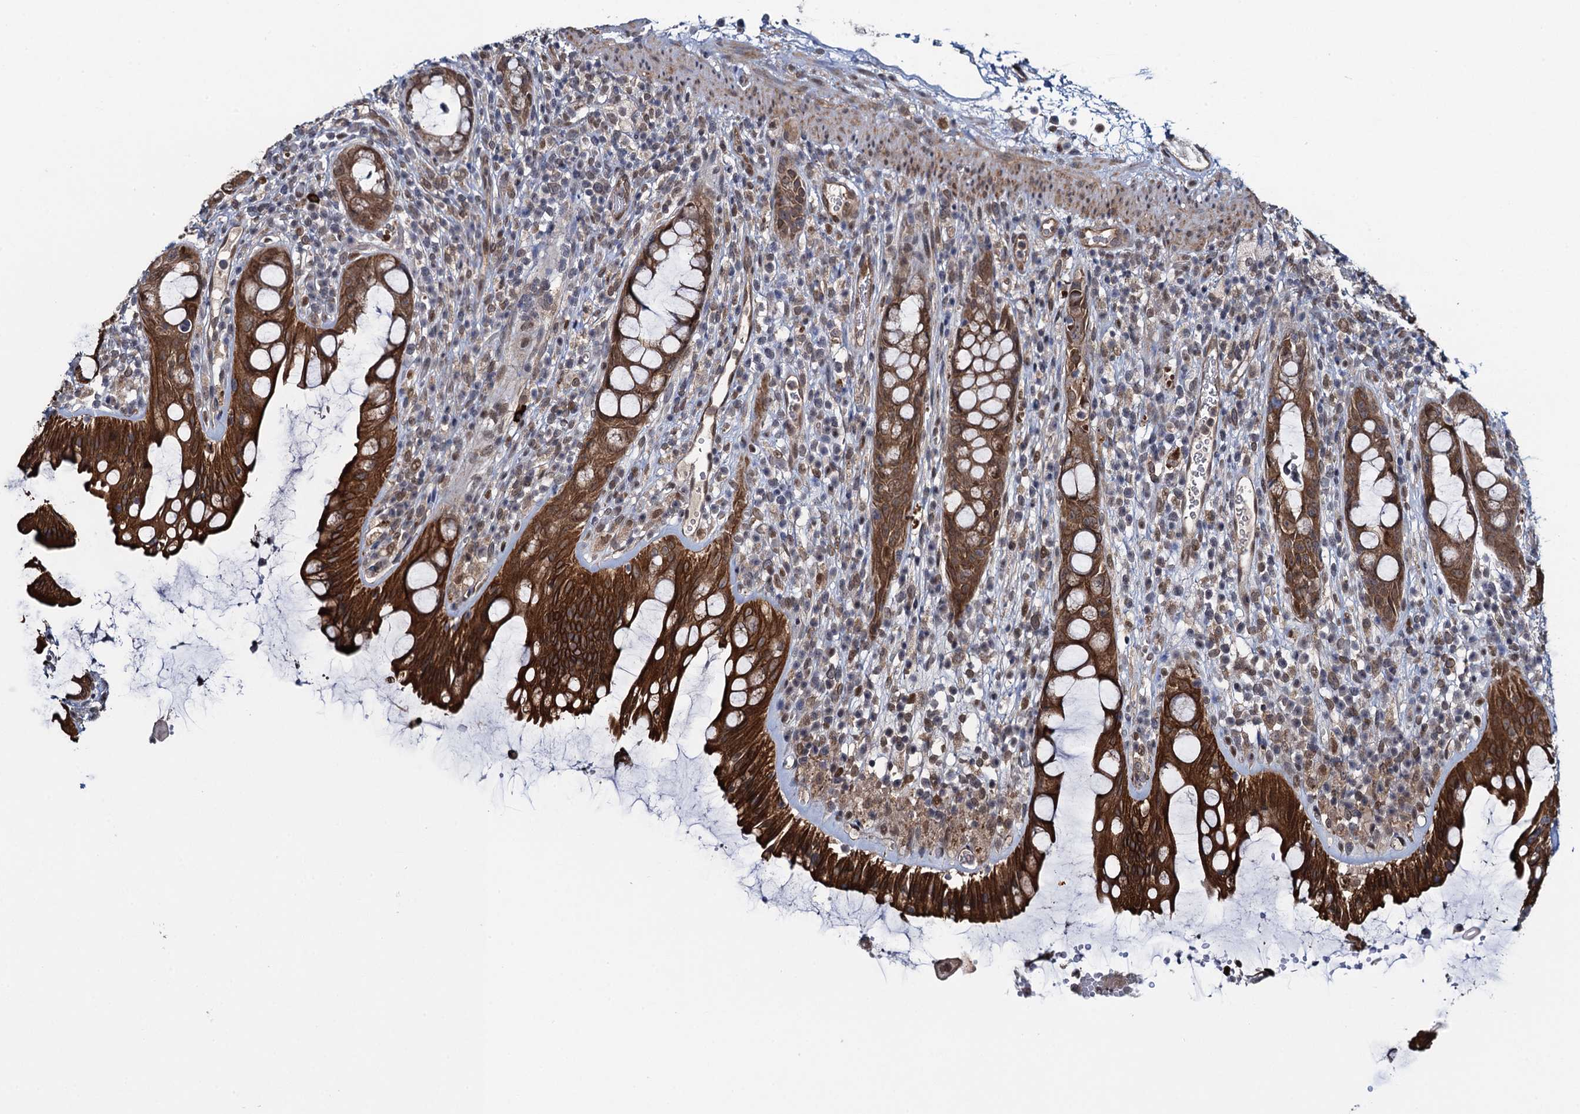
{"staining": {"intensity": "strong", "quantity": ">75%", "location": "cytoplasmic/membranous"}, "tissue": "rectum", "cell_type": "Glandular cells", "image_type": "normal", "snomed": [{"axis": "morphology", "description": "Normal tissue, NOS"}, {"axis": "topography", "description": "Rectum"}], "caption": "This photomicrograph shows normal rectum stained with immunohistochemistry to label a protein in brown. The cytoplasmic/membranous of glandular cells show strong positivity for the protein. Nuclei are counter-stained blue.", "gene": "EVX2", "patient": {"sex": "female", "age": 57}}